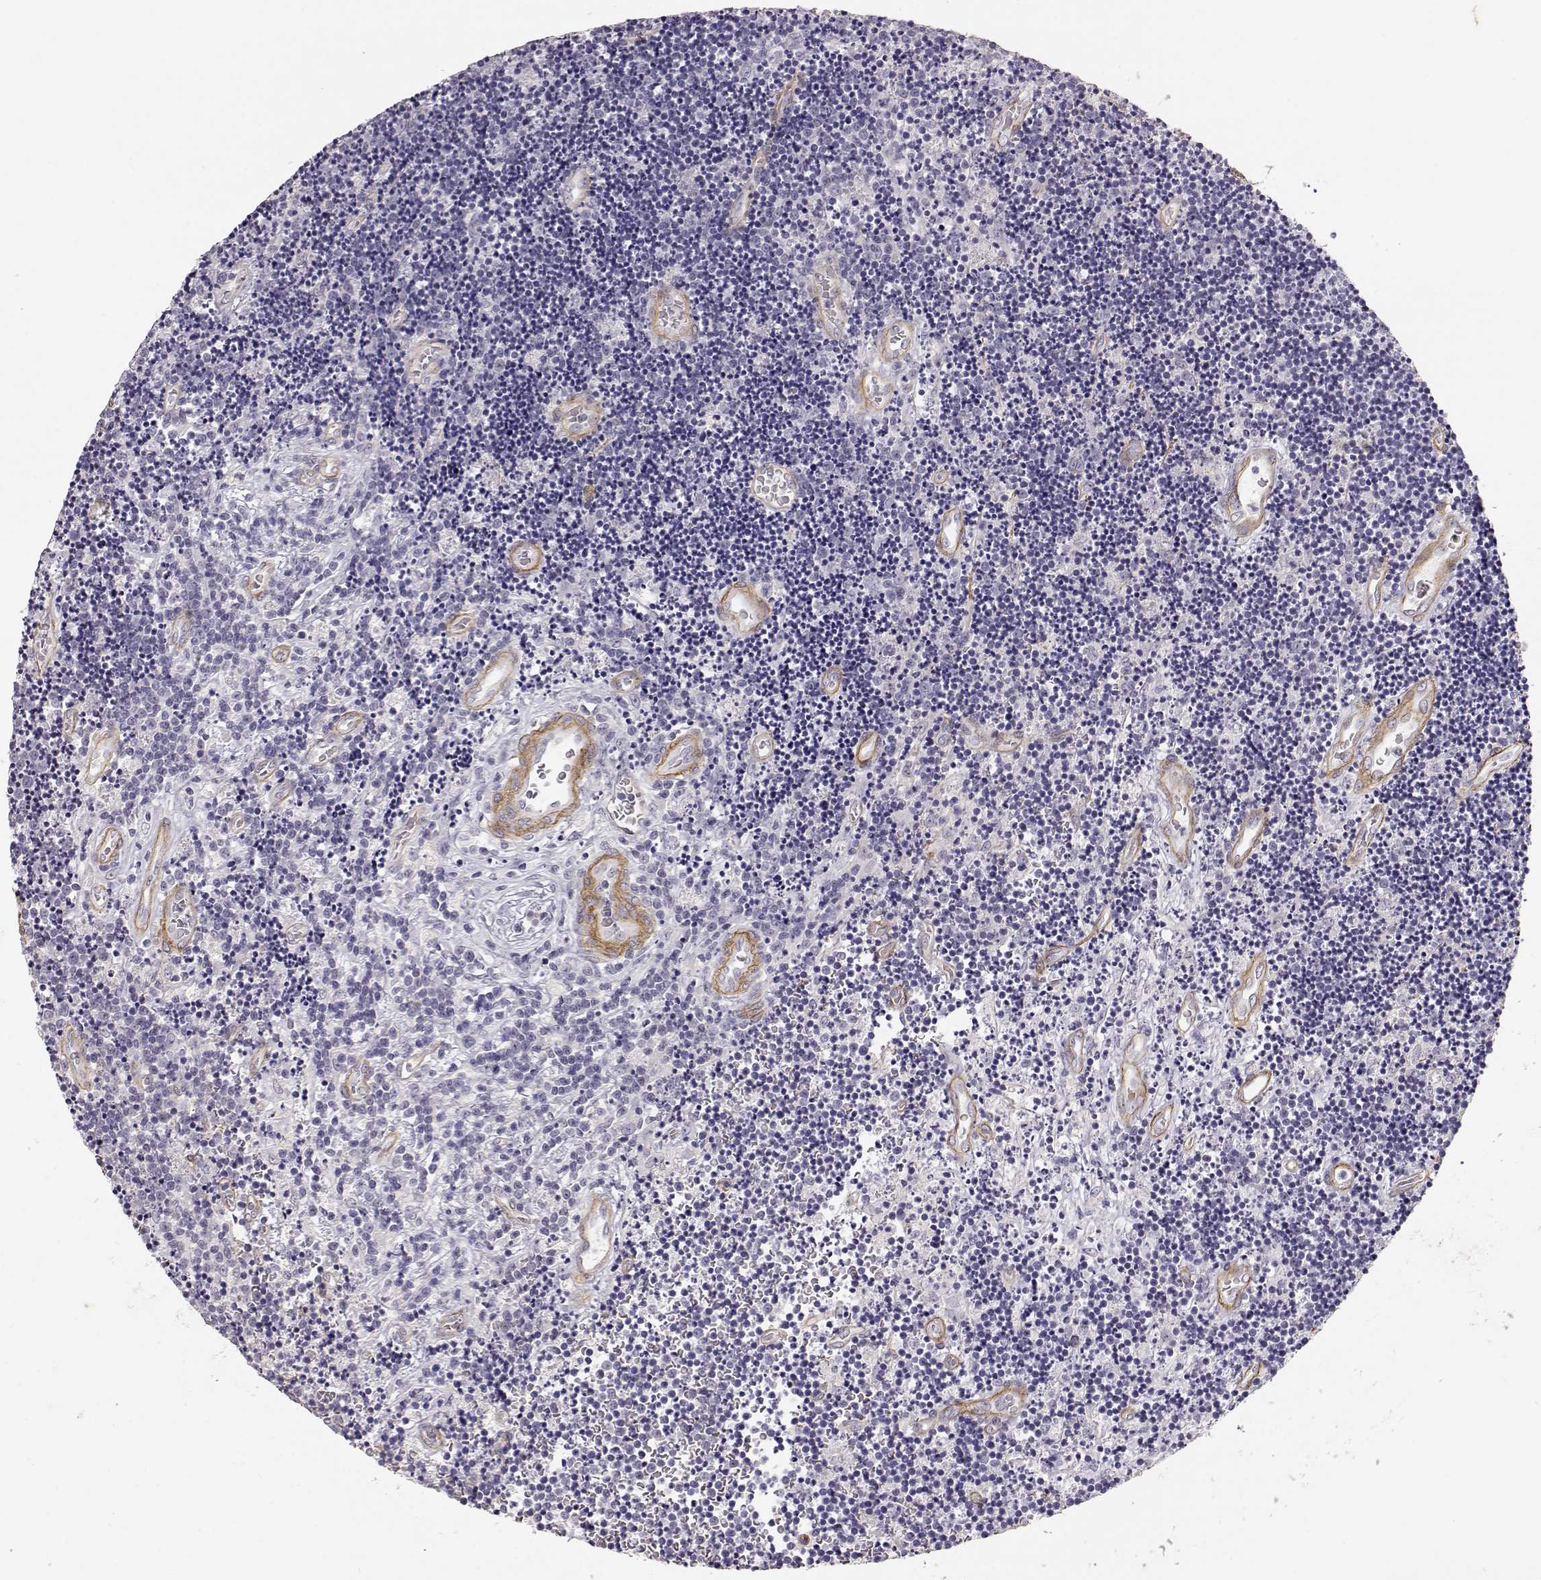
{"staining": {"intensity": "negative", "quantity": "none", "location": "none"}, "tissue": "lymphoma", "cell_type": "Tumor cells", "image_type": "cancer", "snomed": [{"axis": "morphology", "description": "Malignant lymphoma, non-Hodgkin's type, Low grade"}, {"axis": "topography", "description": "Brain"}], "caption": "Image shows no protein expression in tumor cells of lymphoma tissue. The staining is performed using DAB (3,3'-diaminobenzidine) brown chromogen with nuclei counter-stained in using hematoxylin.", "gene": "LAMA5", "patient": {"sex": "female", "age": 66}}